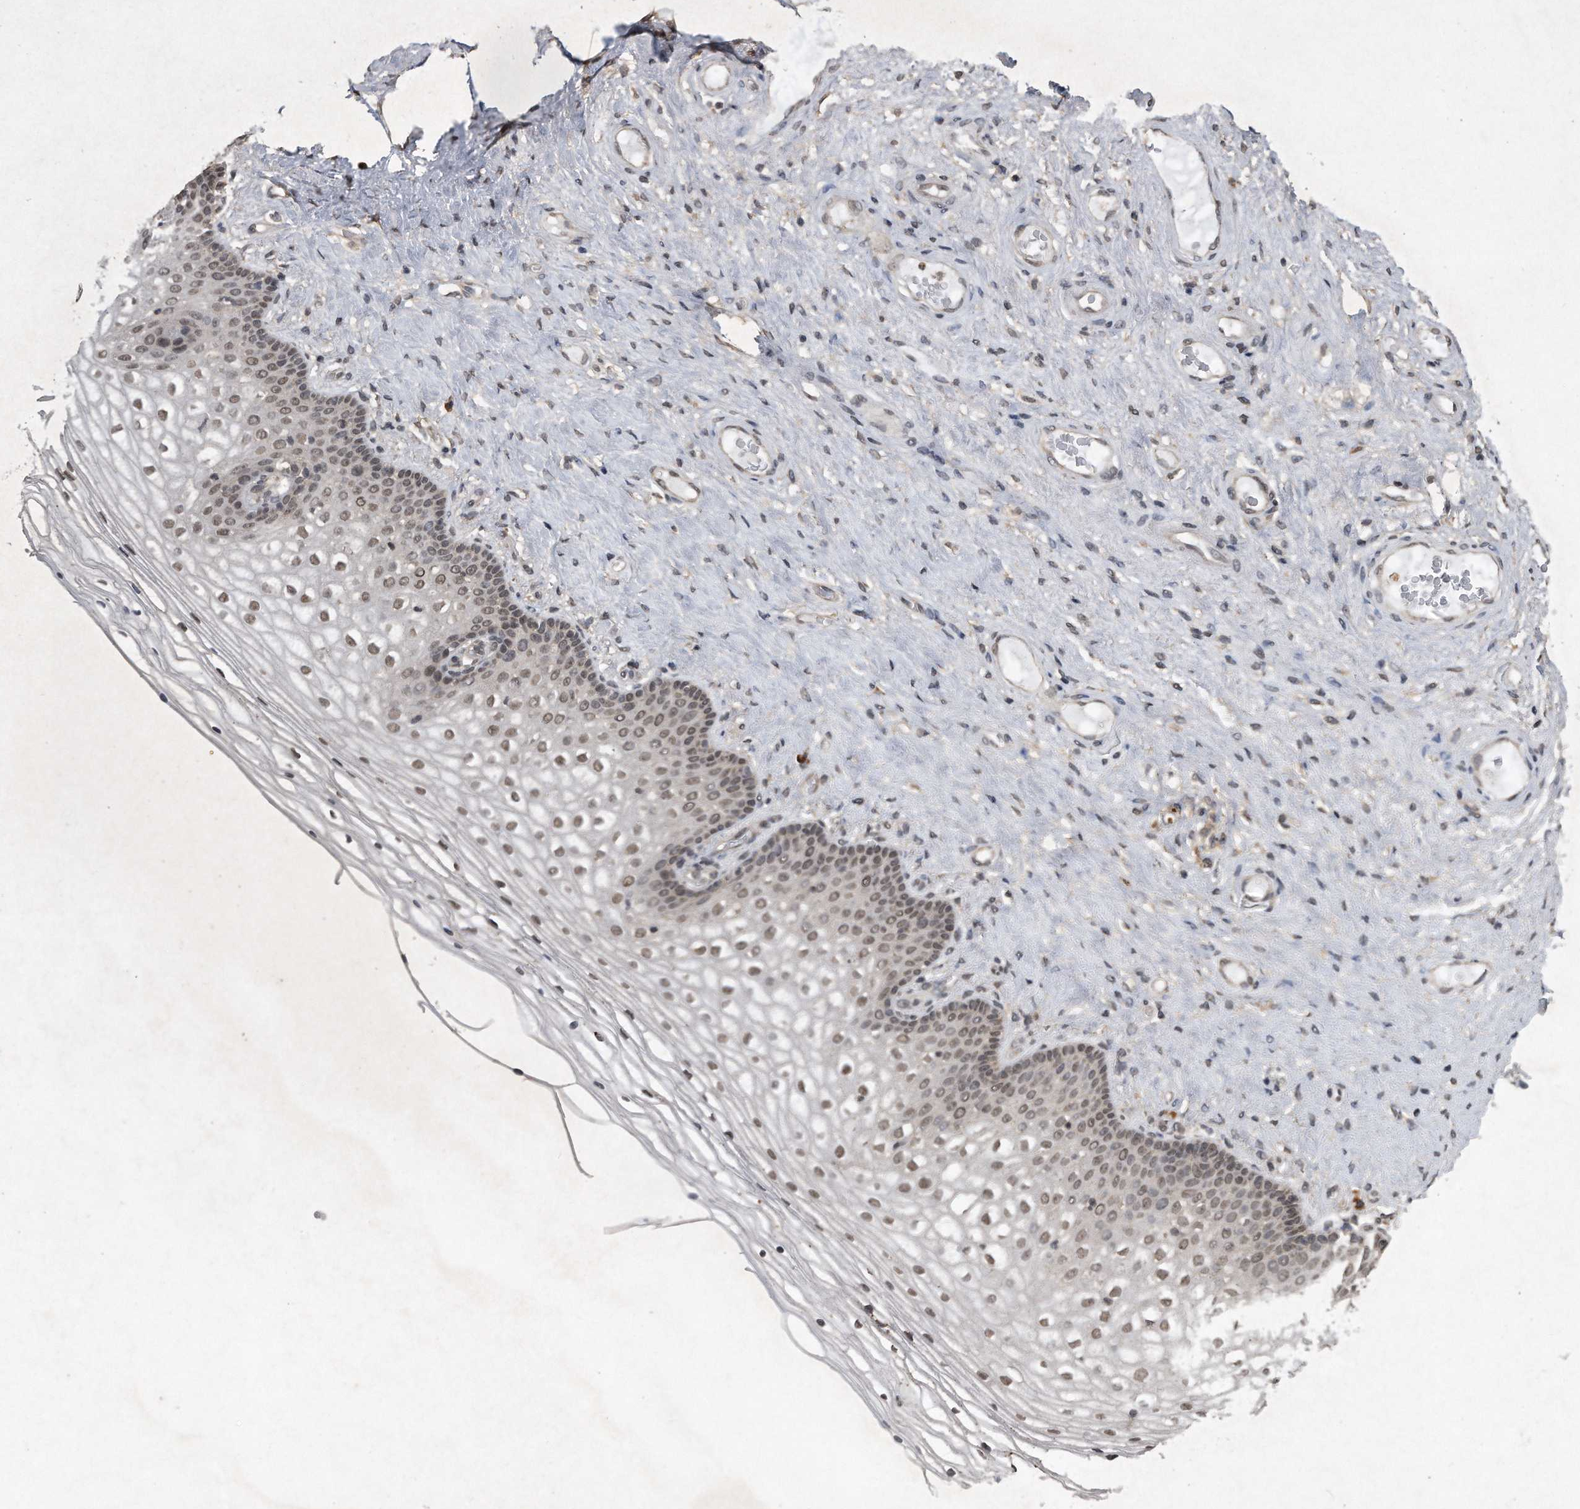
{"staining": {"intensity": "moderate", "quantity": ">75%", "location": "nuclear"}, "tissue": "vagina", "cell_type": "Squamous epithelial cells", "image_type": "normal", "snomed": [{"axis": "morphology", "description": "Normal tissue, NOS"}, {"axis": "topography", "description": "Vagina"}], "caption": "Vagina stained for a protein demonstrates moderate nuclear positivity in squamous epithelial cells. The staining was performed using DAB, with brown indicating positive protein expression. Nuclei are stained blue with hematoxylin.", "gene": "CRYZL1", "patient": {"sex": "female", "age": 60}}